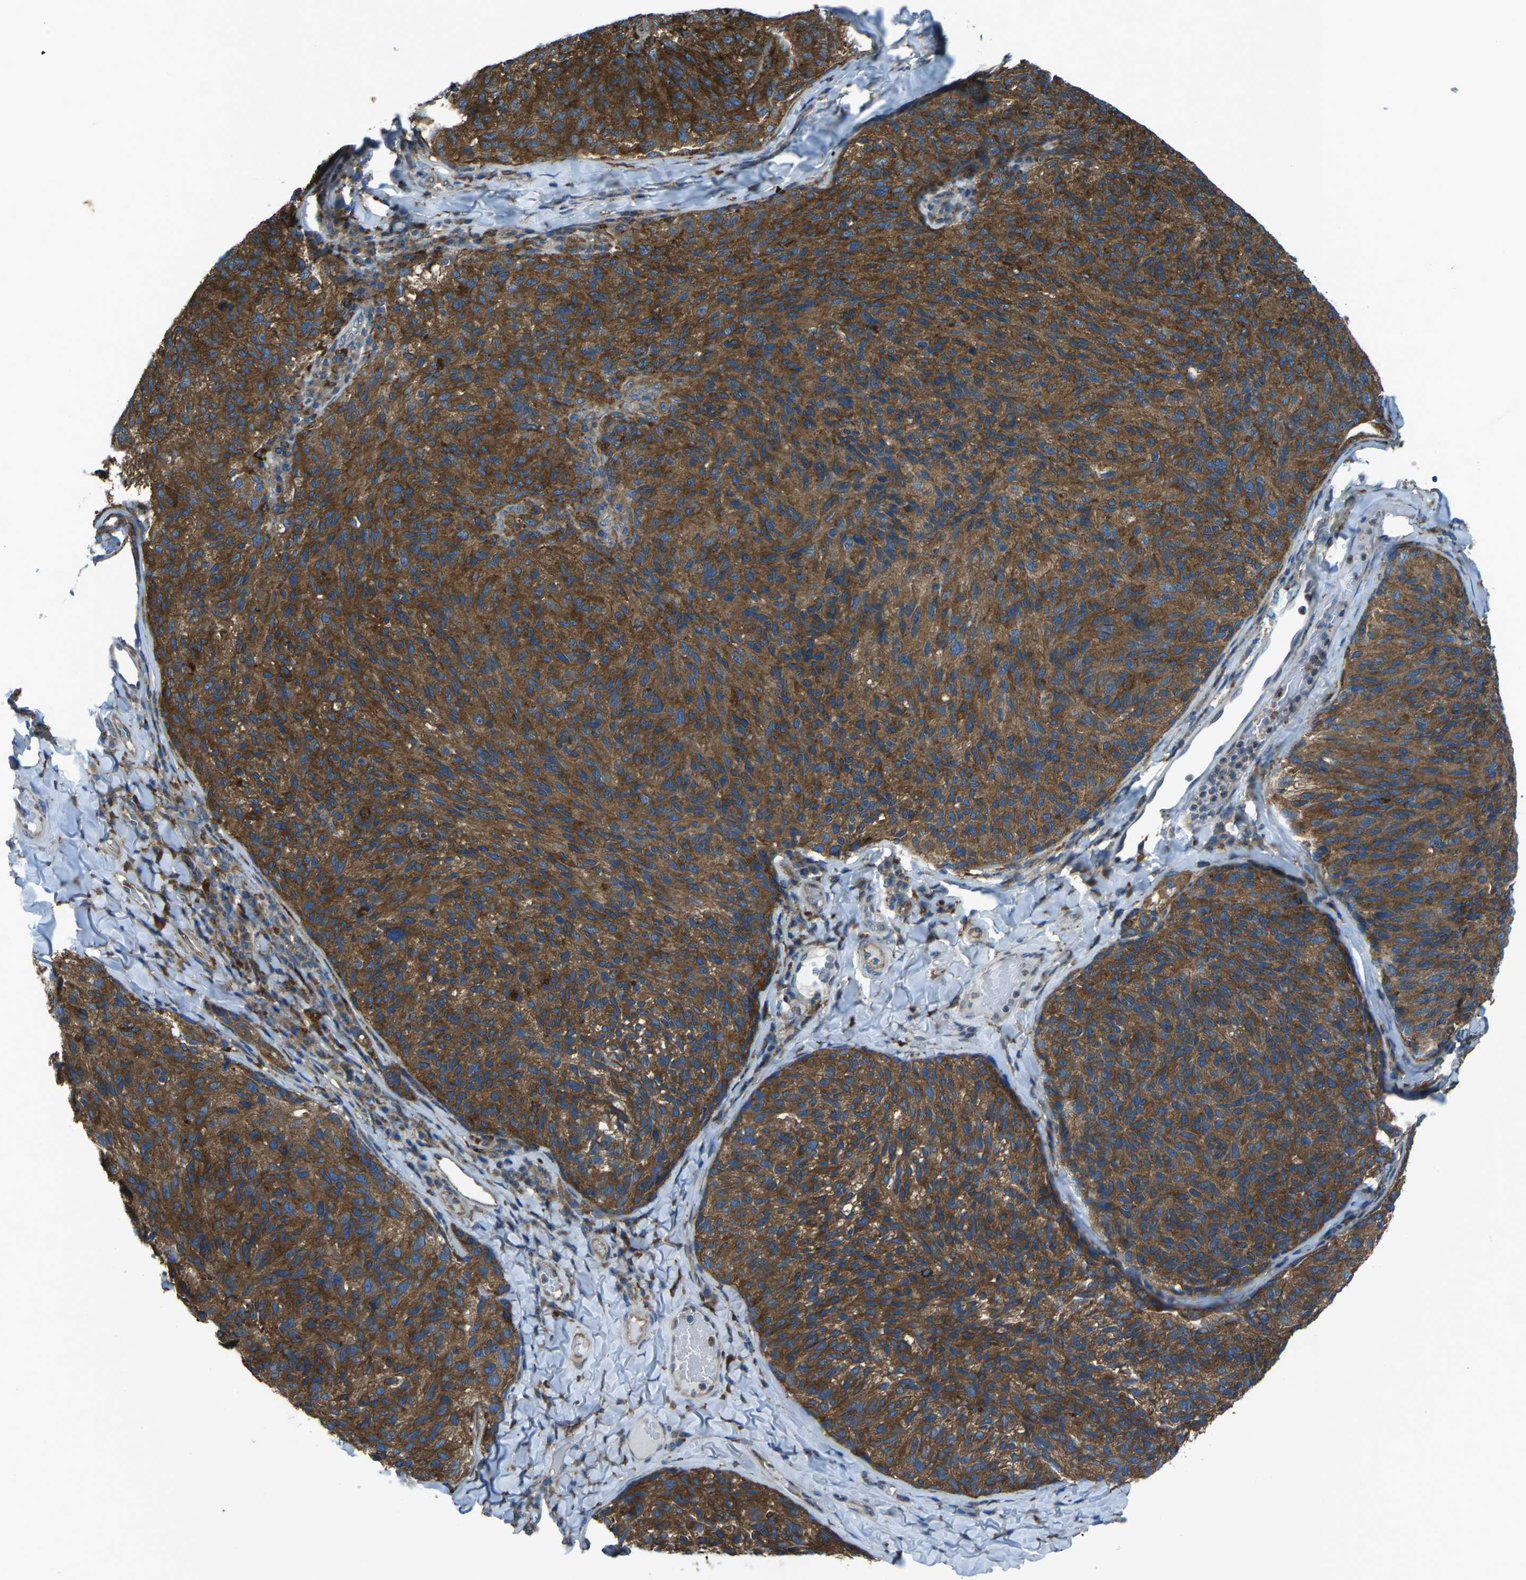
{"staining": {"intensity": "strong", "quantity": ">75%", "location": "cytoplasmic/membranous"}, "tissue": "melanoma", "cell_type": "Tumor cells", "image_type": "cancer", "snomed": [{"axis": "morphology", "description": "Malignant melanoma, NOS"}, {"axis": "topography", "description": "Skin"}], "caption": "An immunohistochemistry (IHC) image of neoplastic tissue is shown. Protein staining in brown labels strong cytoplasmic/membranous positivity in malignant melanoma within tumor cells.", "gene": "CDK17", "patient": {"sex": "female", "age": 73}}